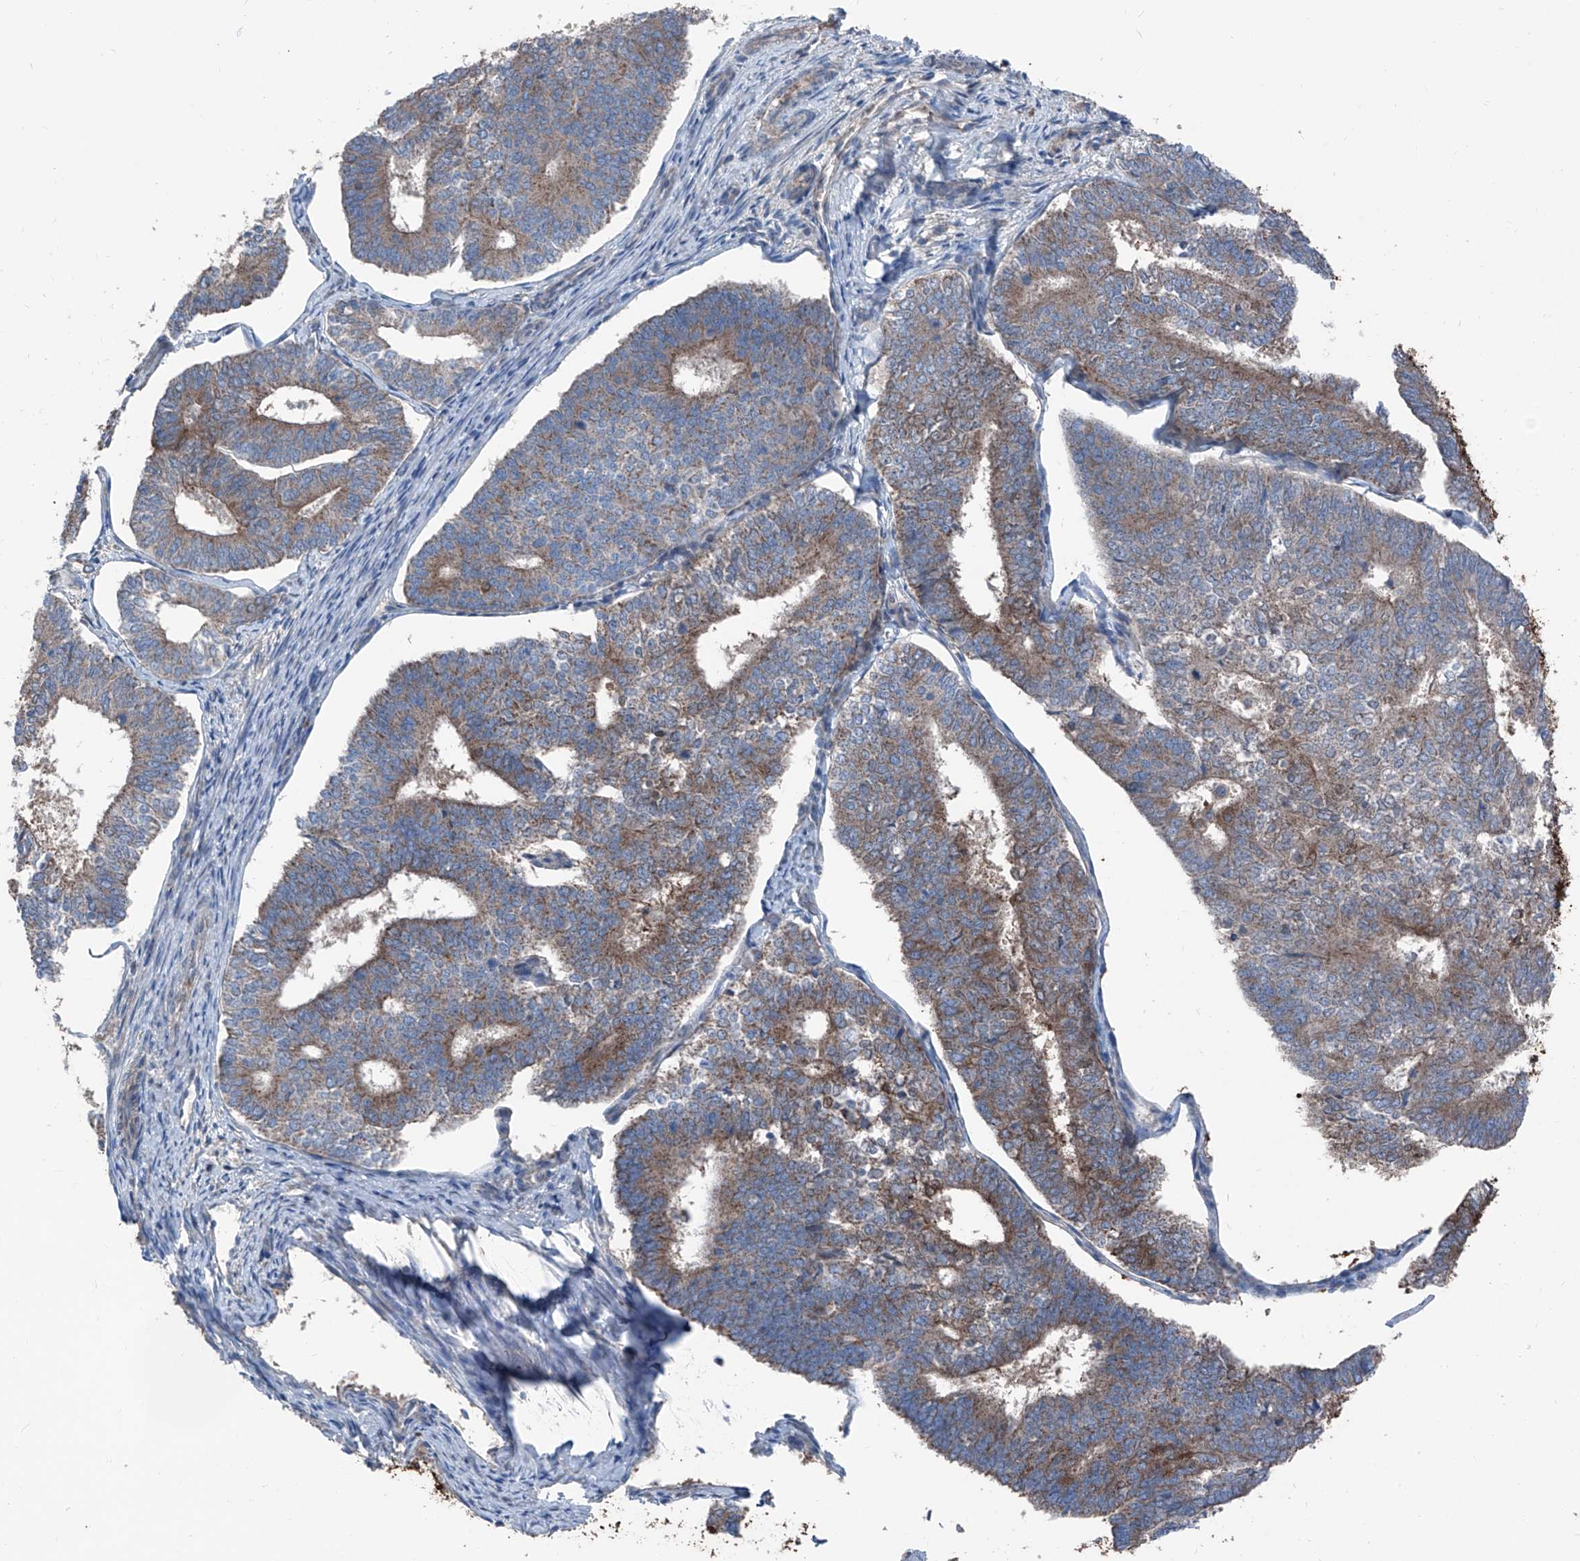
{"staining": {"intensity": "moderate", "quantity": ">75%", "location": "cytoplasmic/membranous"}, "tissue": "endometrial cancer", "cell_type": "Tumor cells", "image_type": "cancer", "snomed": [{"axis": "morphology", "description": "Adenocarcinoma, NOS"}, {"axis": "topography", "description": "Endometrium"}], "caption": "DAB (3,3'-diaminobenzidine) immunohistochemical staining of endometrial adenocarcinoma reveals moderate cytoplasmic/membranous protein staining in approximately >75% of tumor cells.", "gene": "GPAT3", "patient": {"sex": "female", "age": 70}}